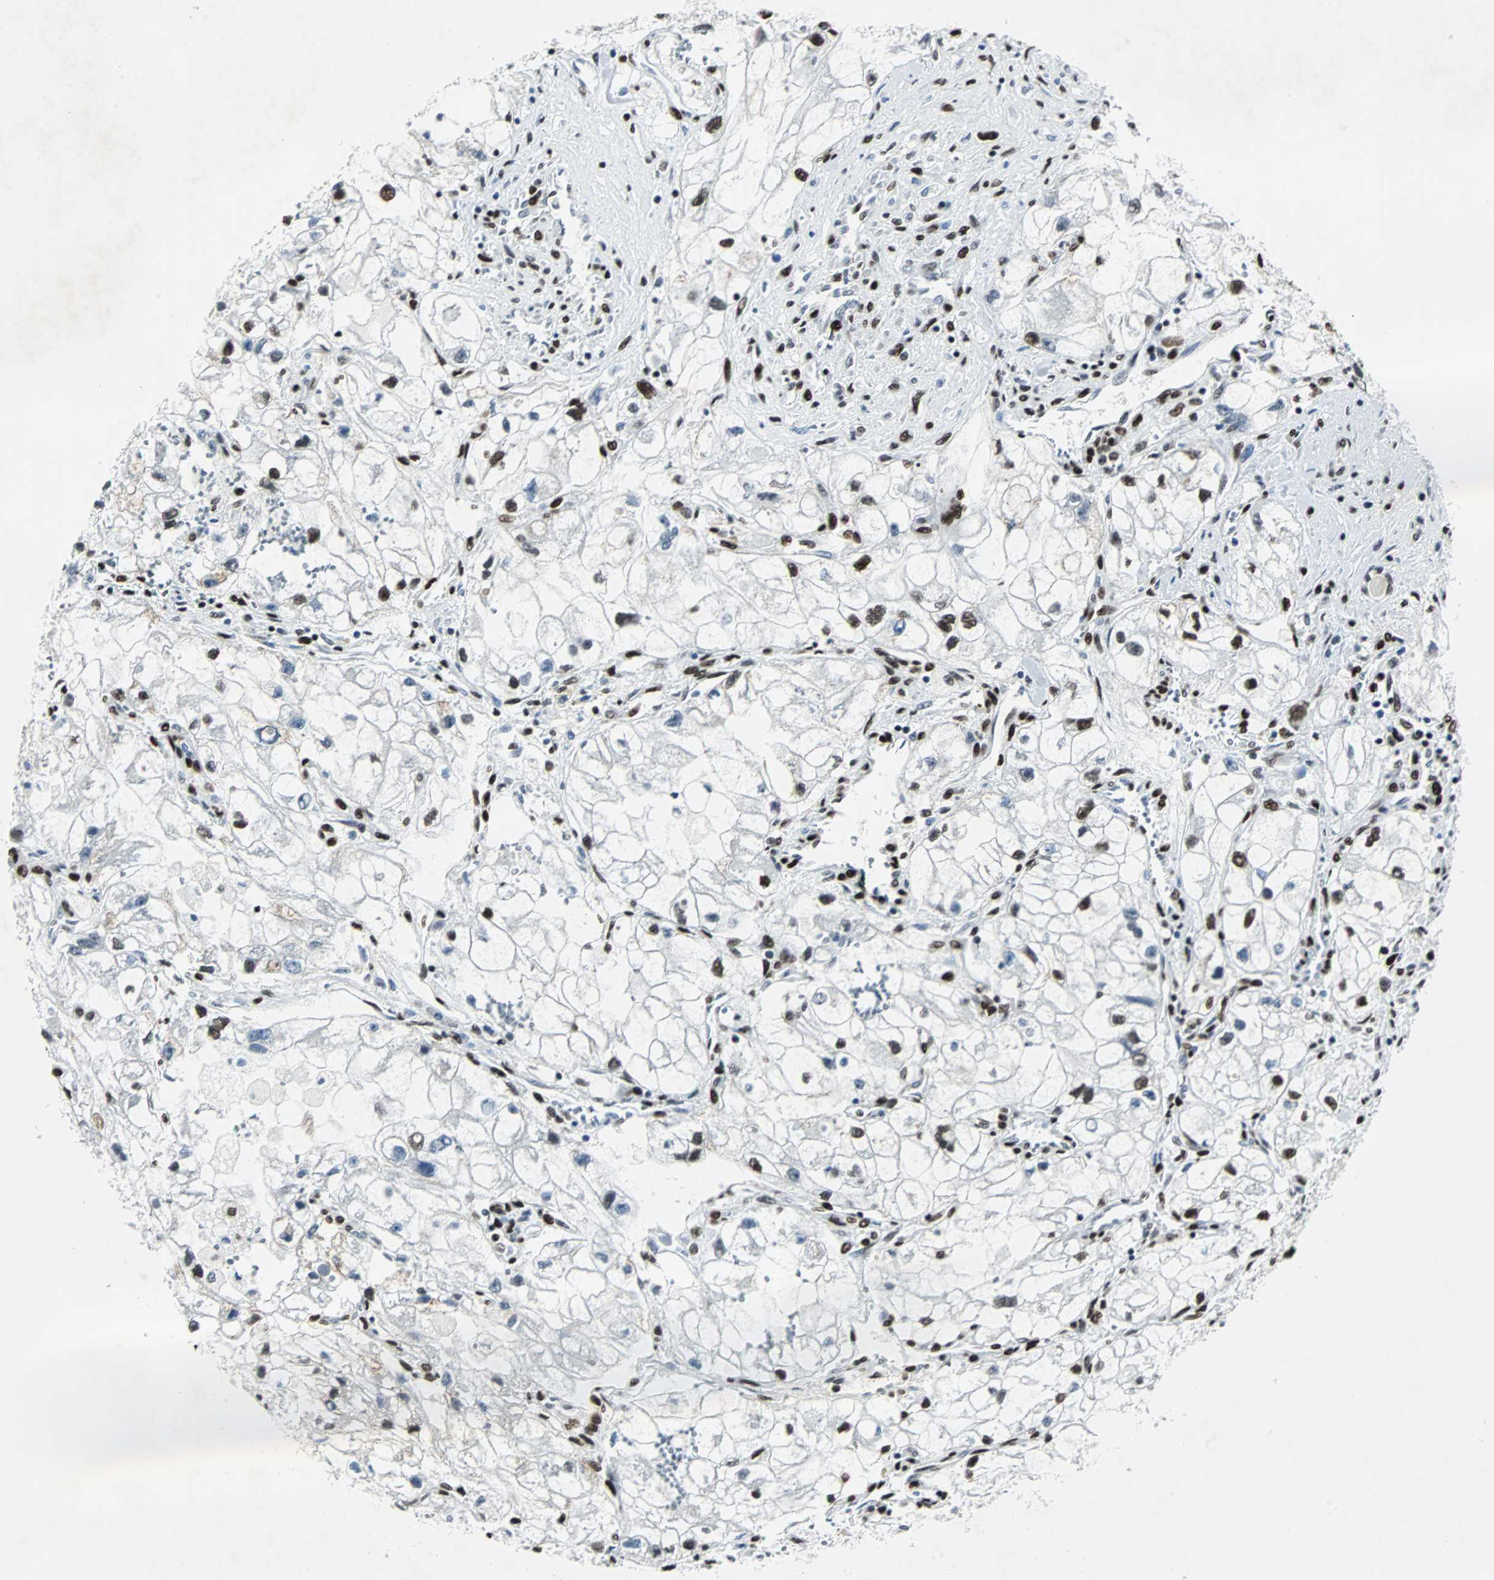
{"staining": {"intensity": "strong", "quantity": ">75%", "location": "nuclear"}, "tissue": "renal cancer", "cell_type": "Tumor cells", "image_type": "cancer", "snomed": [{"axis": "morphology", "description": "Adenocarcinoma, NOS"}, {"axis": "topography", "description": "Kidney"}], "caption": "A micrograph showing strong nuclear positivity in about >75% of tumor cells in adenocarcinoma (renal), as visualized by brown immunohistochemical staining.", "gene": "MEF2D", "patient": {"sex": "female", "age": 70}}